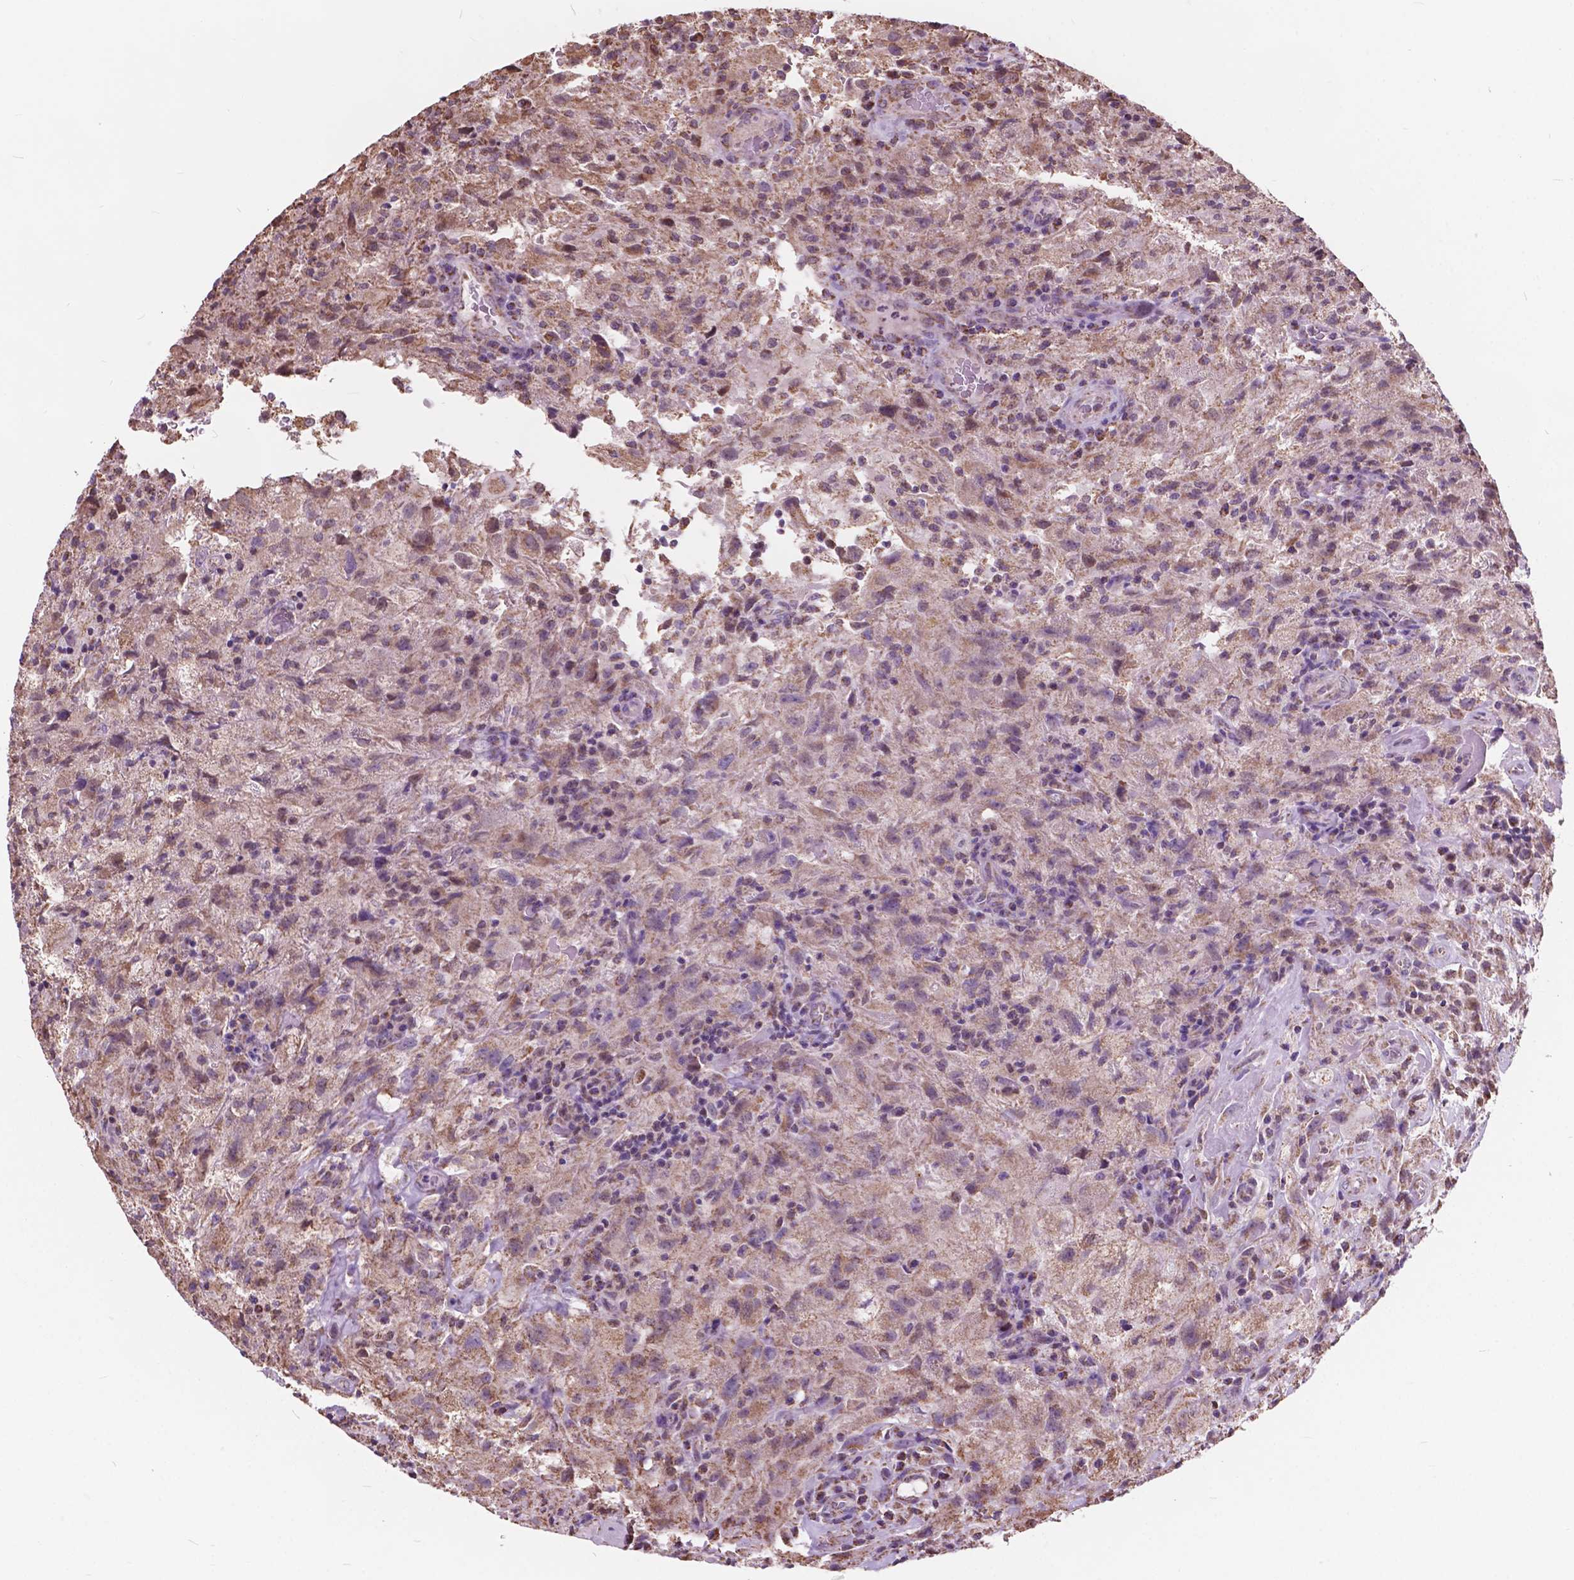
{"staining": {"intensity": "weak", "quantity": "25%-75%", "location": "cytoplasmic/membranous"}, "tissue": "glioma", "cell_type": "Tumor cells", "image_type": "cancer", "snomed": [{"axis": "morphology", "description": "Glioma, malignant, High grade"}, {"axis": "topography", "description": "Brain"}], "caption": "An image of human glioma stained for a protein demonstrates weak cytoplasmic/membranous brown staining in tumor cells.", "gene": "SCOC", "patient": {"sex": "male", "age": 68}}